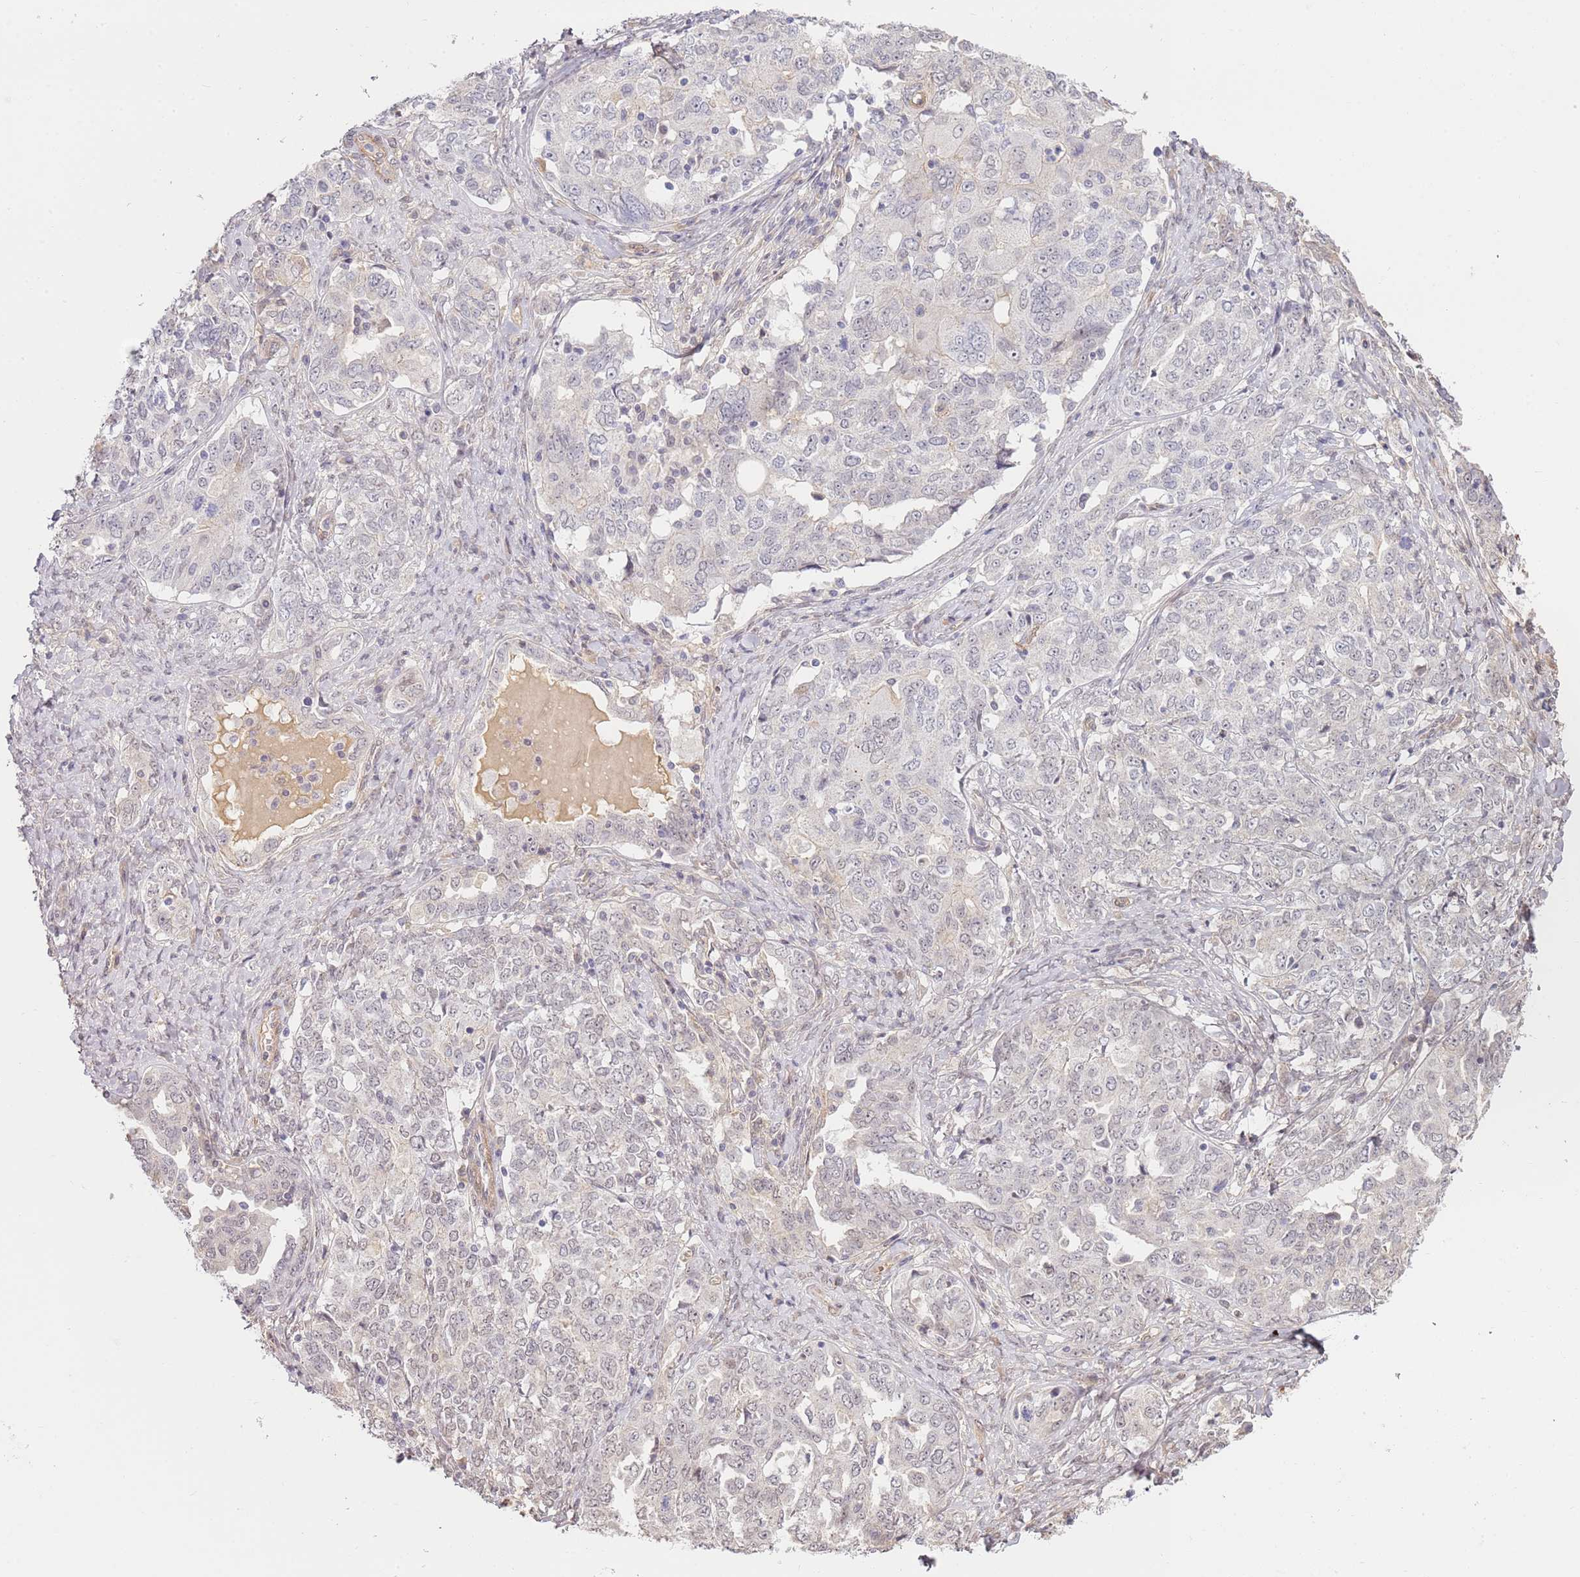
{"staining": {"intensity": "negative", "quantity": "none", "location": "none"}, "tissue": "ovarian cancer", "cell_type": "Tumor cells", "image_type": "cancer", "snomed": [{"axis": "morphology", "description": "Carcinoma, endometroid"}, {"axis": "topography", "description": "Ovary"}], "caption": "High power microscopy histopathology image of an immunohistochemistry (IHC) image of ovarian endometroid carcinoma, revealing no significant positivity in tumor cells.", "gene": "WDR93", "patient": {"sex": "female", "age": 62}}